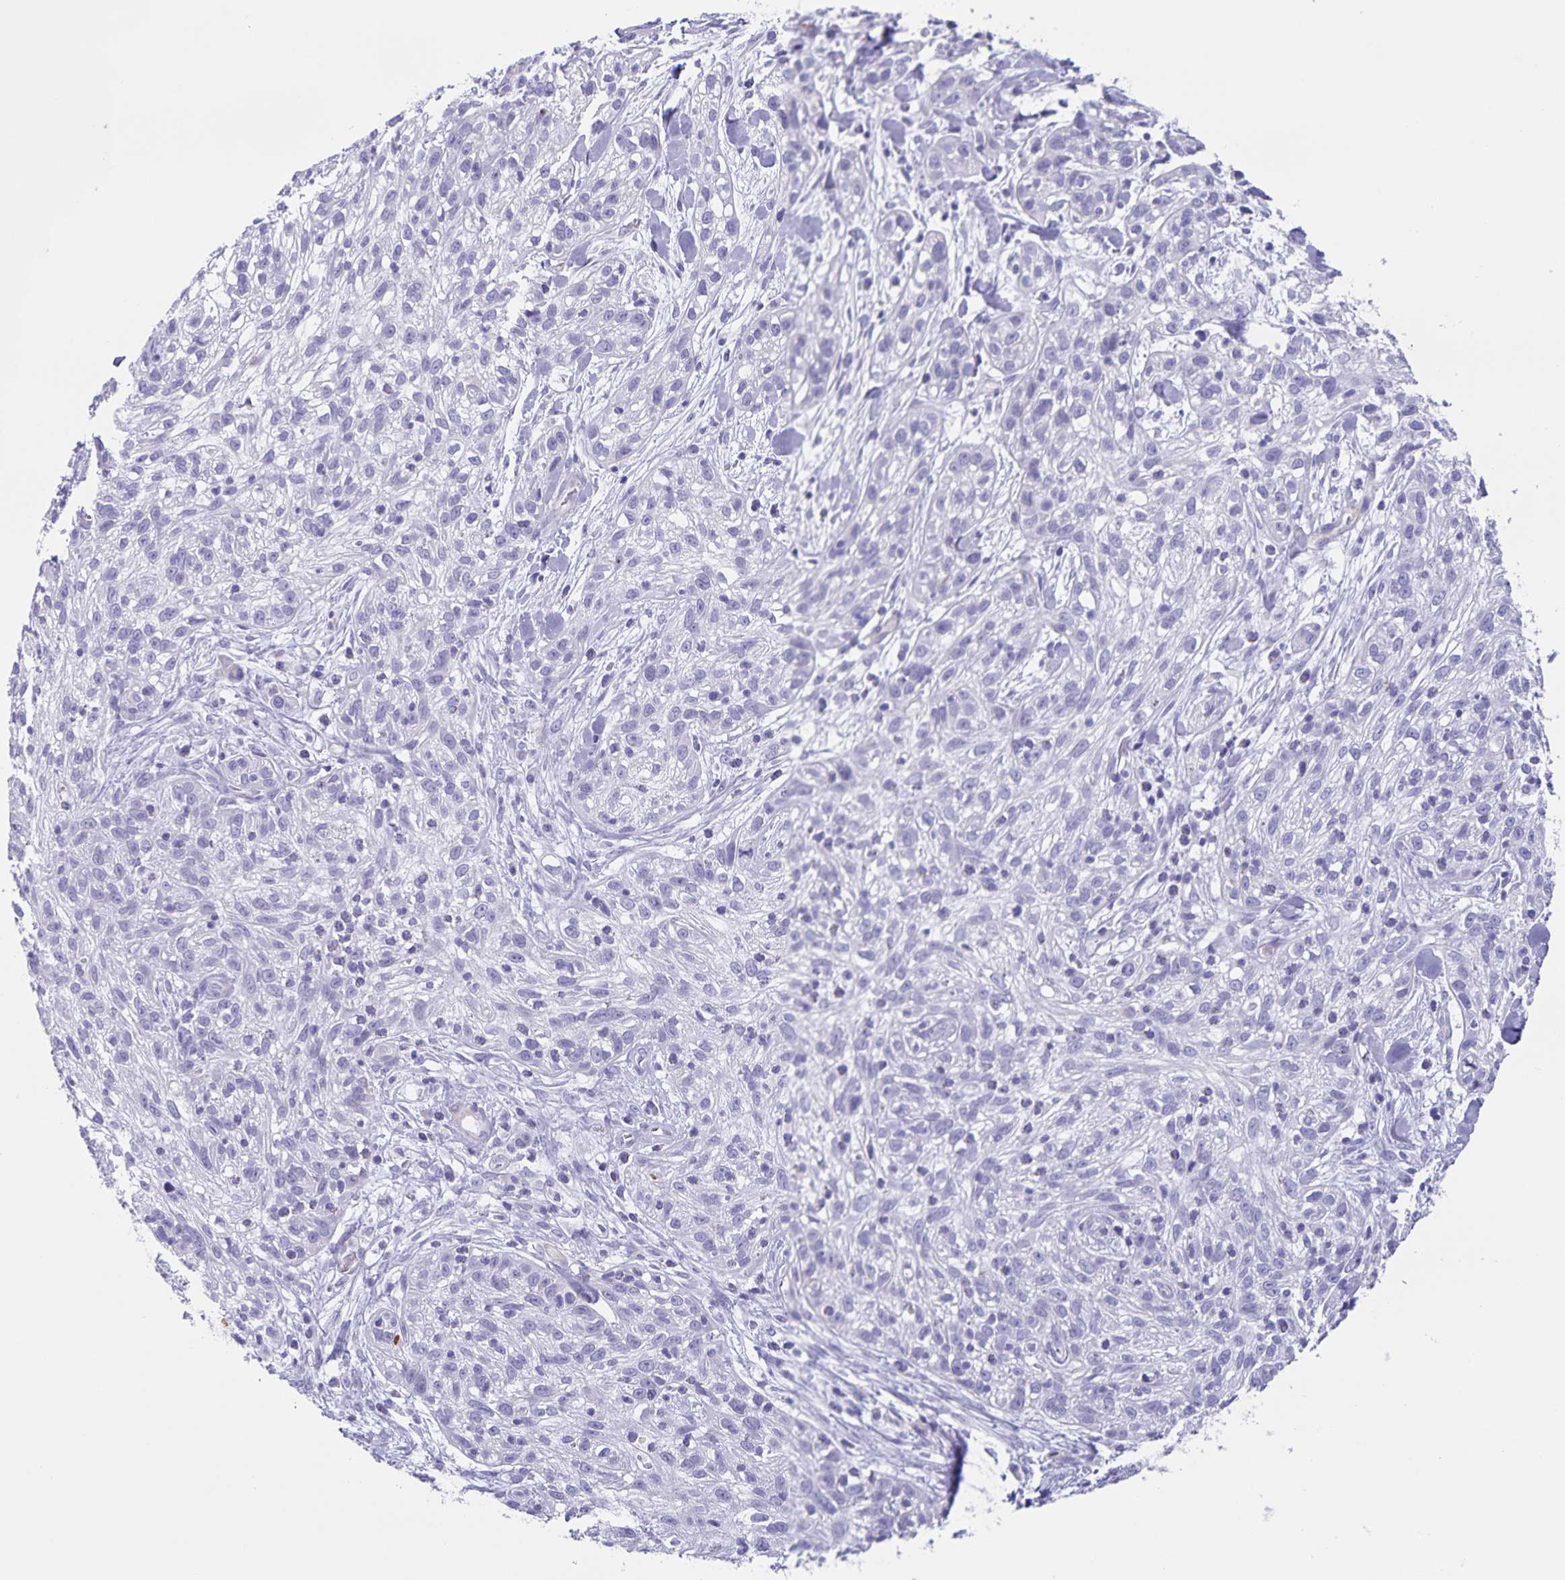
{"staining": {"intensity": "negative", "quantity": "none", "location": "none"}, "tissue": "skin cancer", "cell_type": "Tumor cells", "image_type": "cancer", "snomed": [{"axis": "morphology", "description": "Squamous cell carcinoma, NOS"}, {"axis": "topography", "description": "Skin"}], "caption": "This image is of skin cancer (squamous cell carcinoma) stained with immunohistochemistry to label a protein in brown with the nuclei are counter-stained blue. There is no positivity in tumor cells. (DAB immunohistochemistry, high magnification).", "gene": "SYNM", "patient": {"sex": "male", "age": 82}}